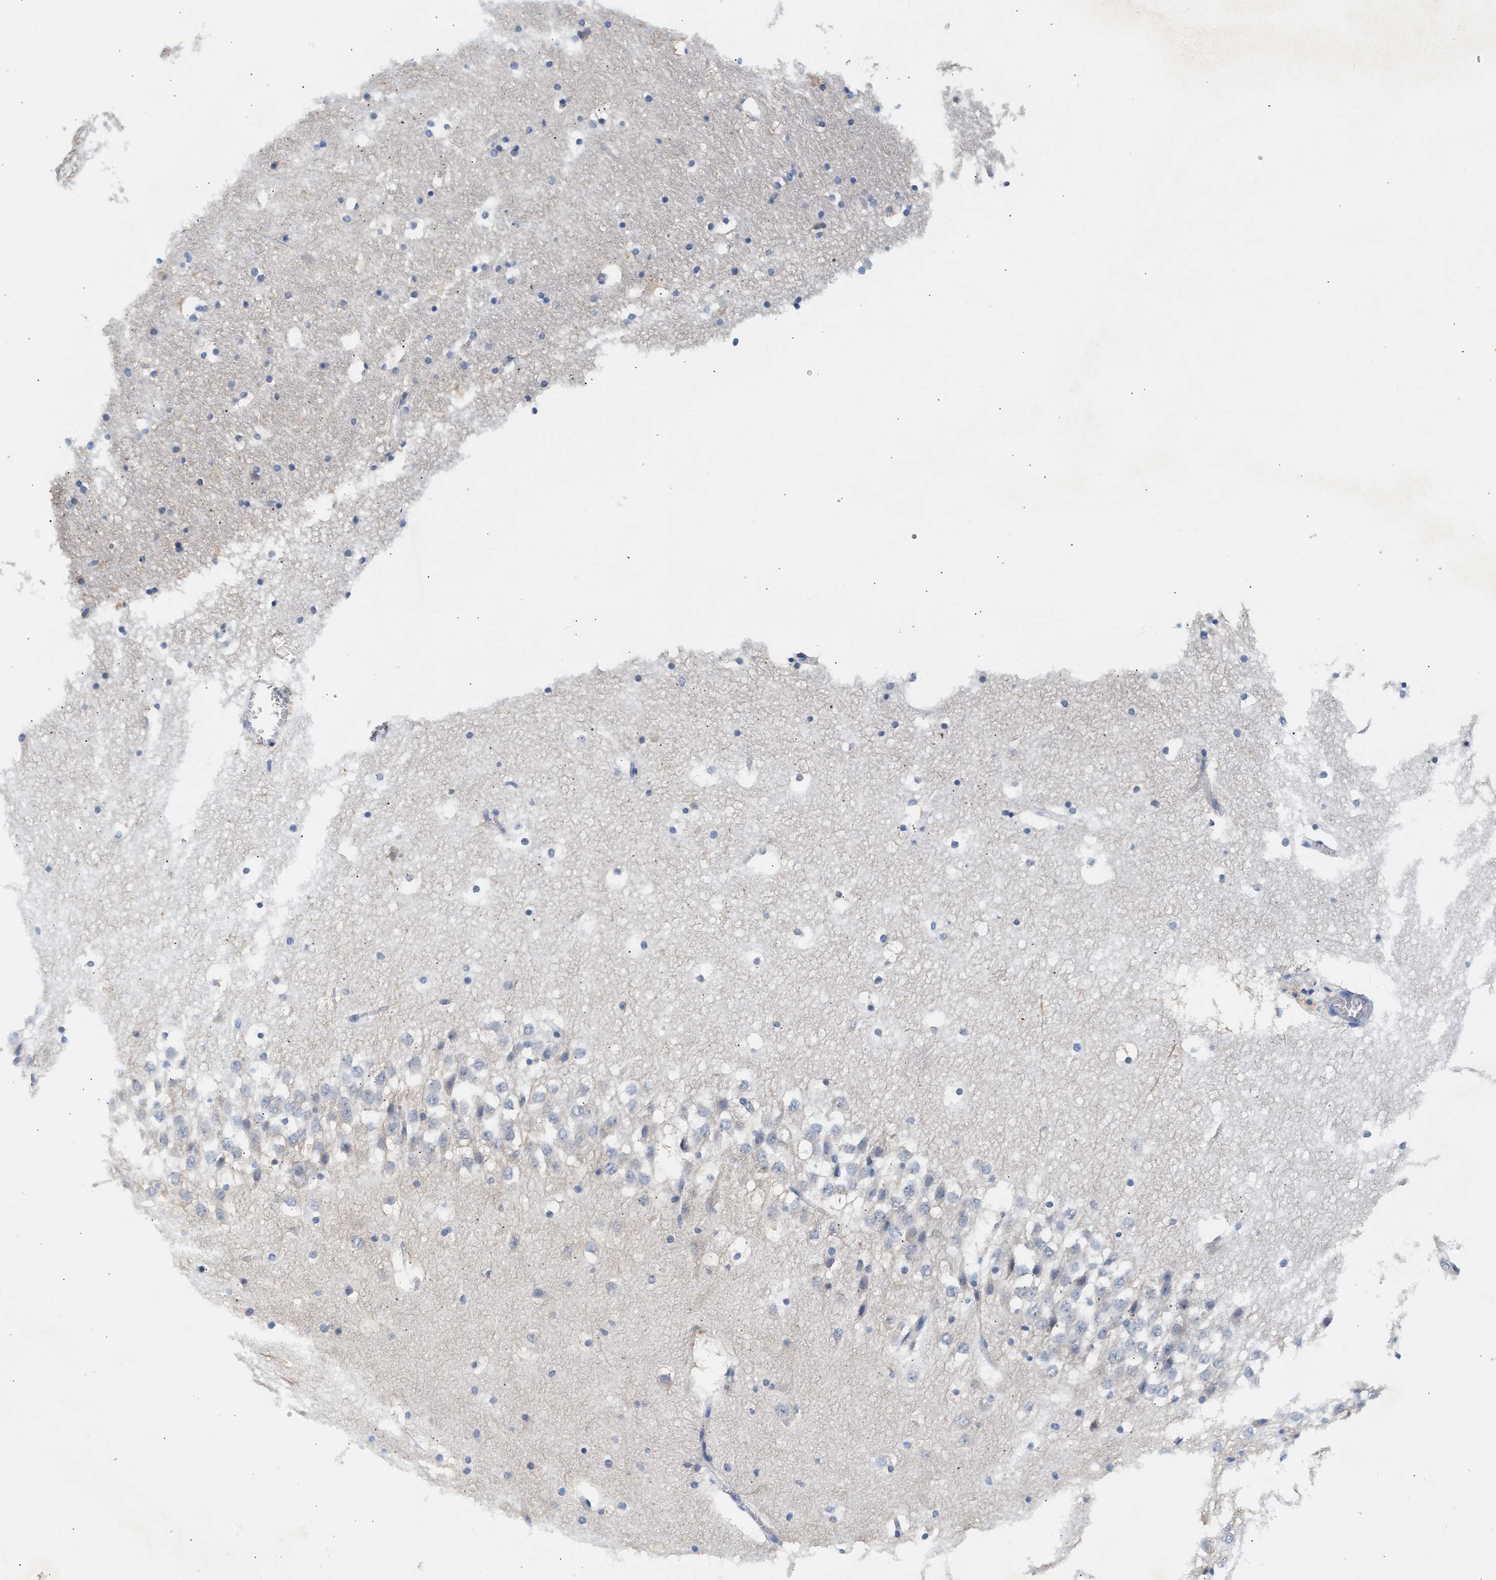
{"staining": {"intensity": "negative", "quantity": "none", "location": "none"}, "tissue": "hippocampus", "cell_type": "Glial cells", "image_type": "normal", "snomed": [{"axis": "morphology", "description": "Normal tissue, NOS"}, {"axis": "topography", "description": "Hippocampus"}], "caption": "A high-resolution histopathology image shows IHC staining of unremarkable hippocampus, which exhibits no significant staining in glial cells. Nuclei are stained in blue.", "gene": "TRIM50", "patient": {"sex": "male", "age": 45}}